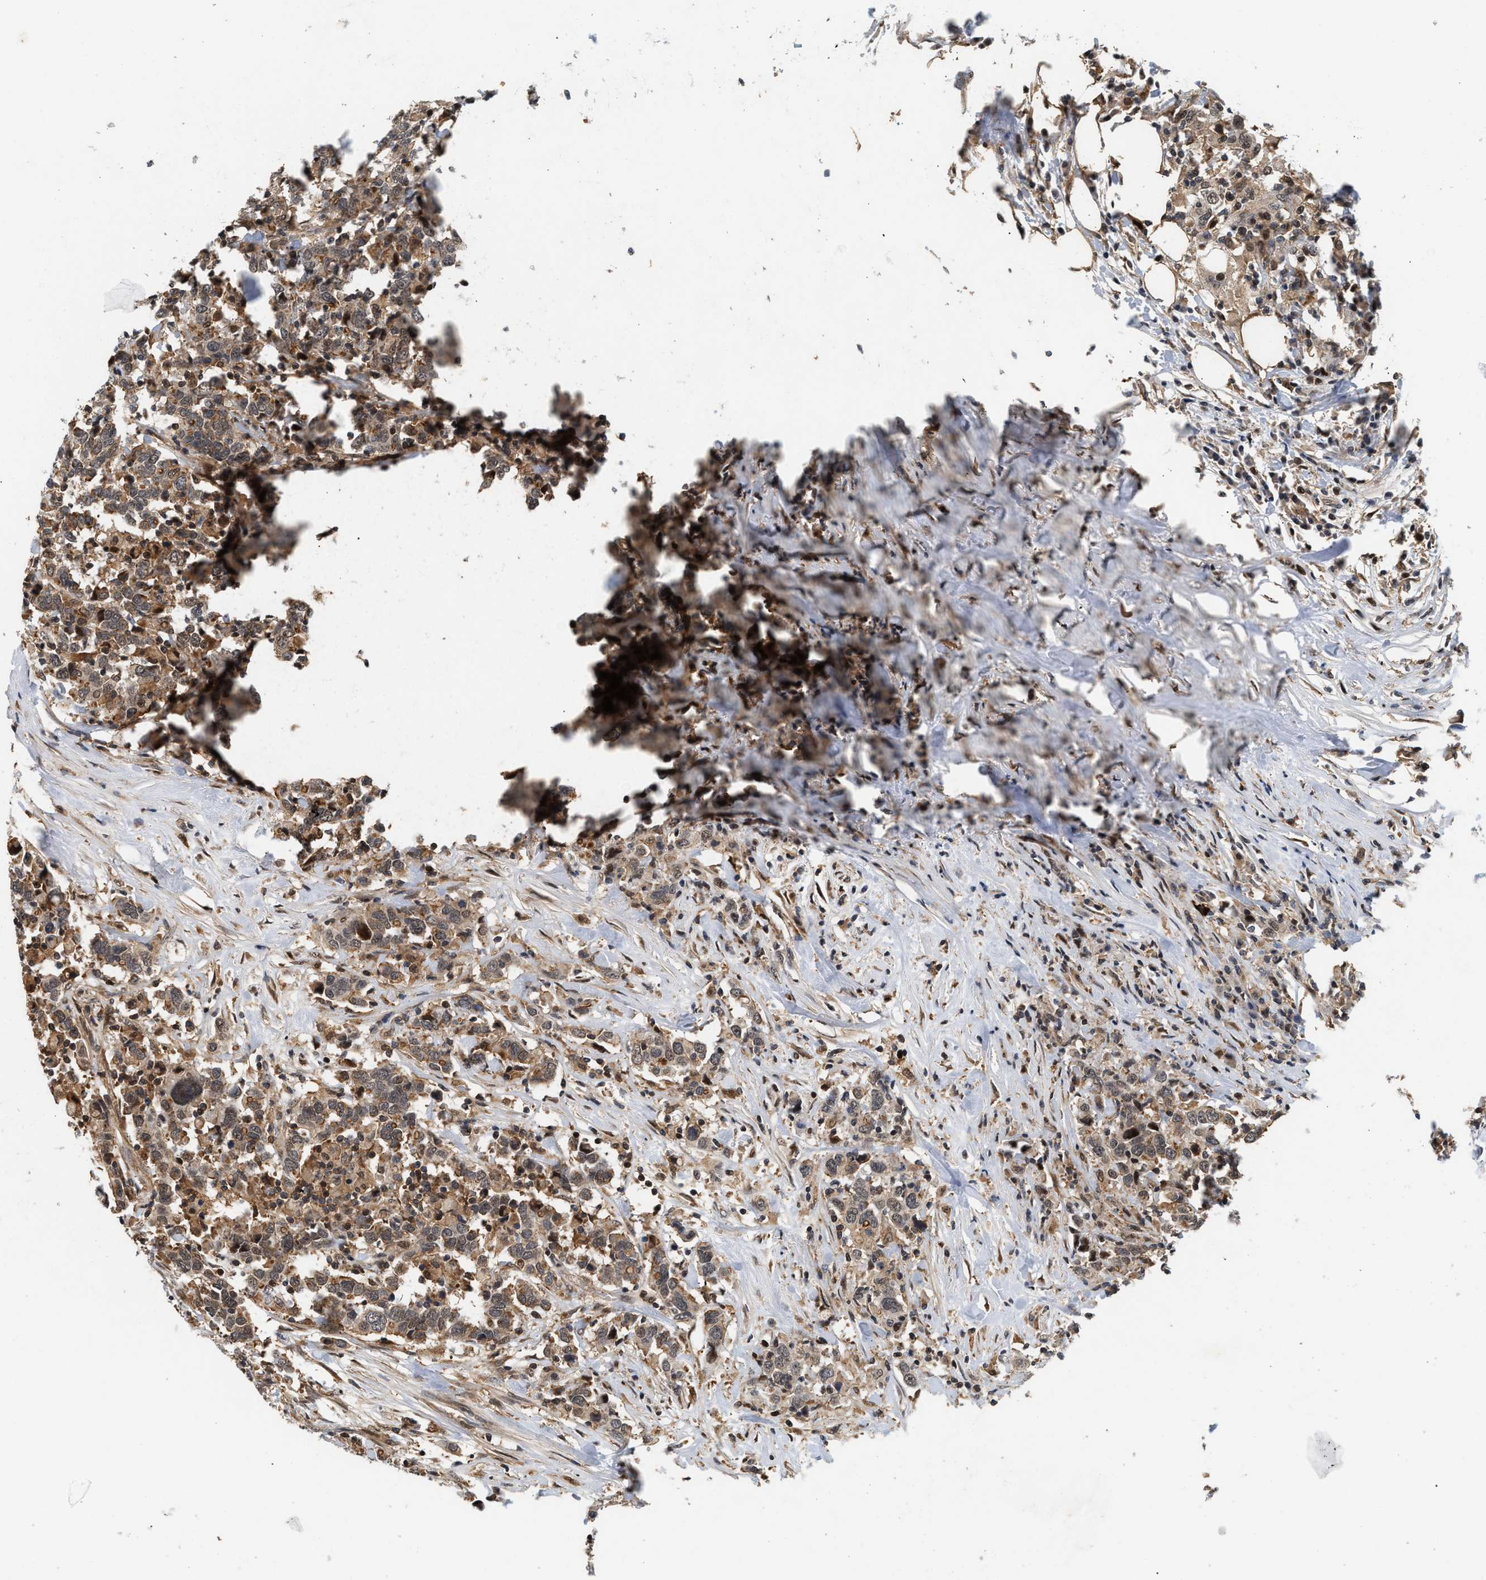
{"staining": {"intensity": "weak", "quantity": "<25%", "location": "cytoplasmic/membranous,nuclear"}, "tissue": "urothelial cancer", "cell_type": "Tumor cells", "image_type": "cancer", "snomed": [{"axis": "morphology", "description": "Urothelial carcinoma, High grade"}, {"axis": "topography", "description": "Urinary bladder"}], "caption": "A high-resolution image shows immunohistochemistry (IHC) staining of urothelial carcinoma (high-grade), which displays no significant staining in tumor cells.", "gene": "ABHD5", "patient": {"sex": "male", "age": 61}}